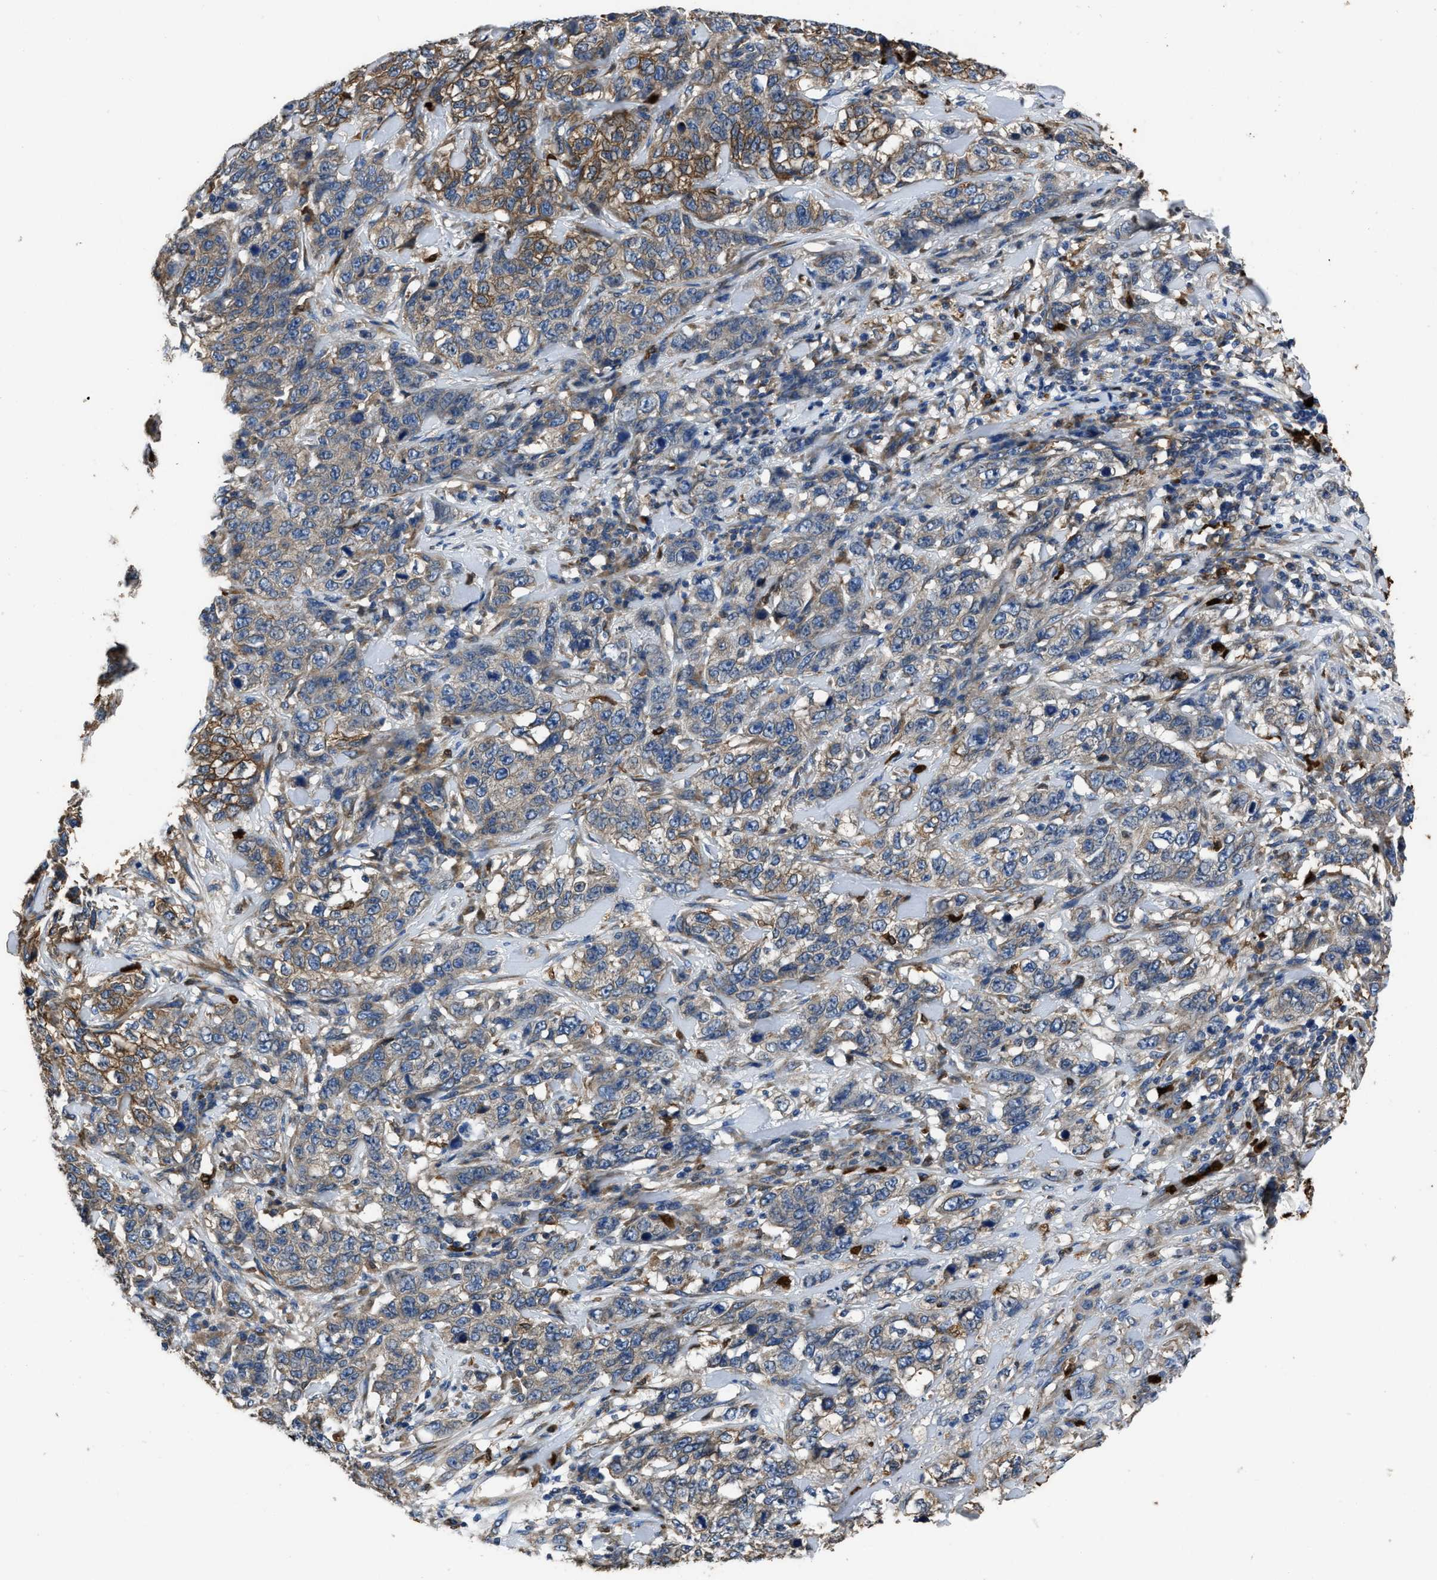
{"staining": {"intensity": "moderate", "quantity": "<25%", "location": "cytoplasmic/membranous"}, "tissue": "stomach cancer", "cell_type": "Tumor cells", "image_type": "cancer", "snomed": [{"axis": "morphology", "description": "Adenocarcinoma, NOS"}, {"axis": "topography", "description": "Stomach"}], "caption": "Human adenocarcinoma (stomach) stained with a protein marker exhibits moderate staining in tumor cells.", "gene": "ANGPT1", "patient": {"sex": "male", "age": 48}}